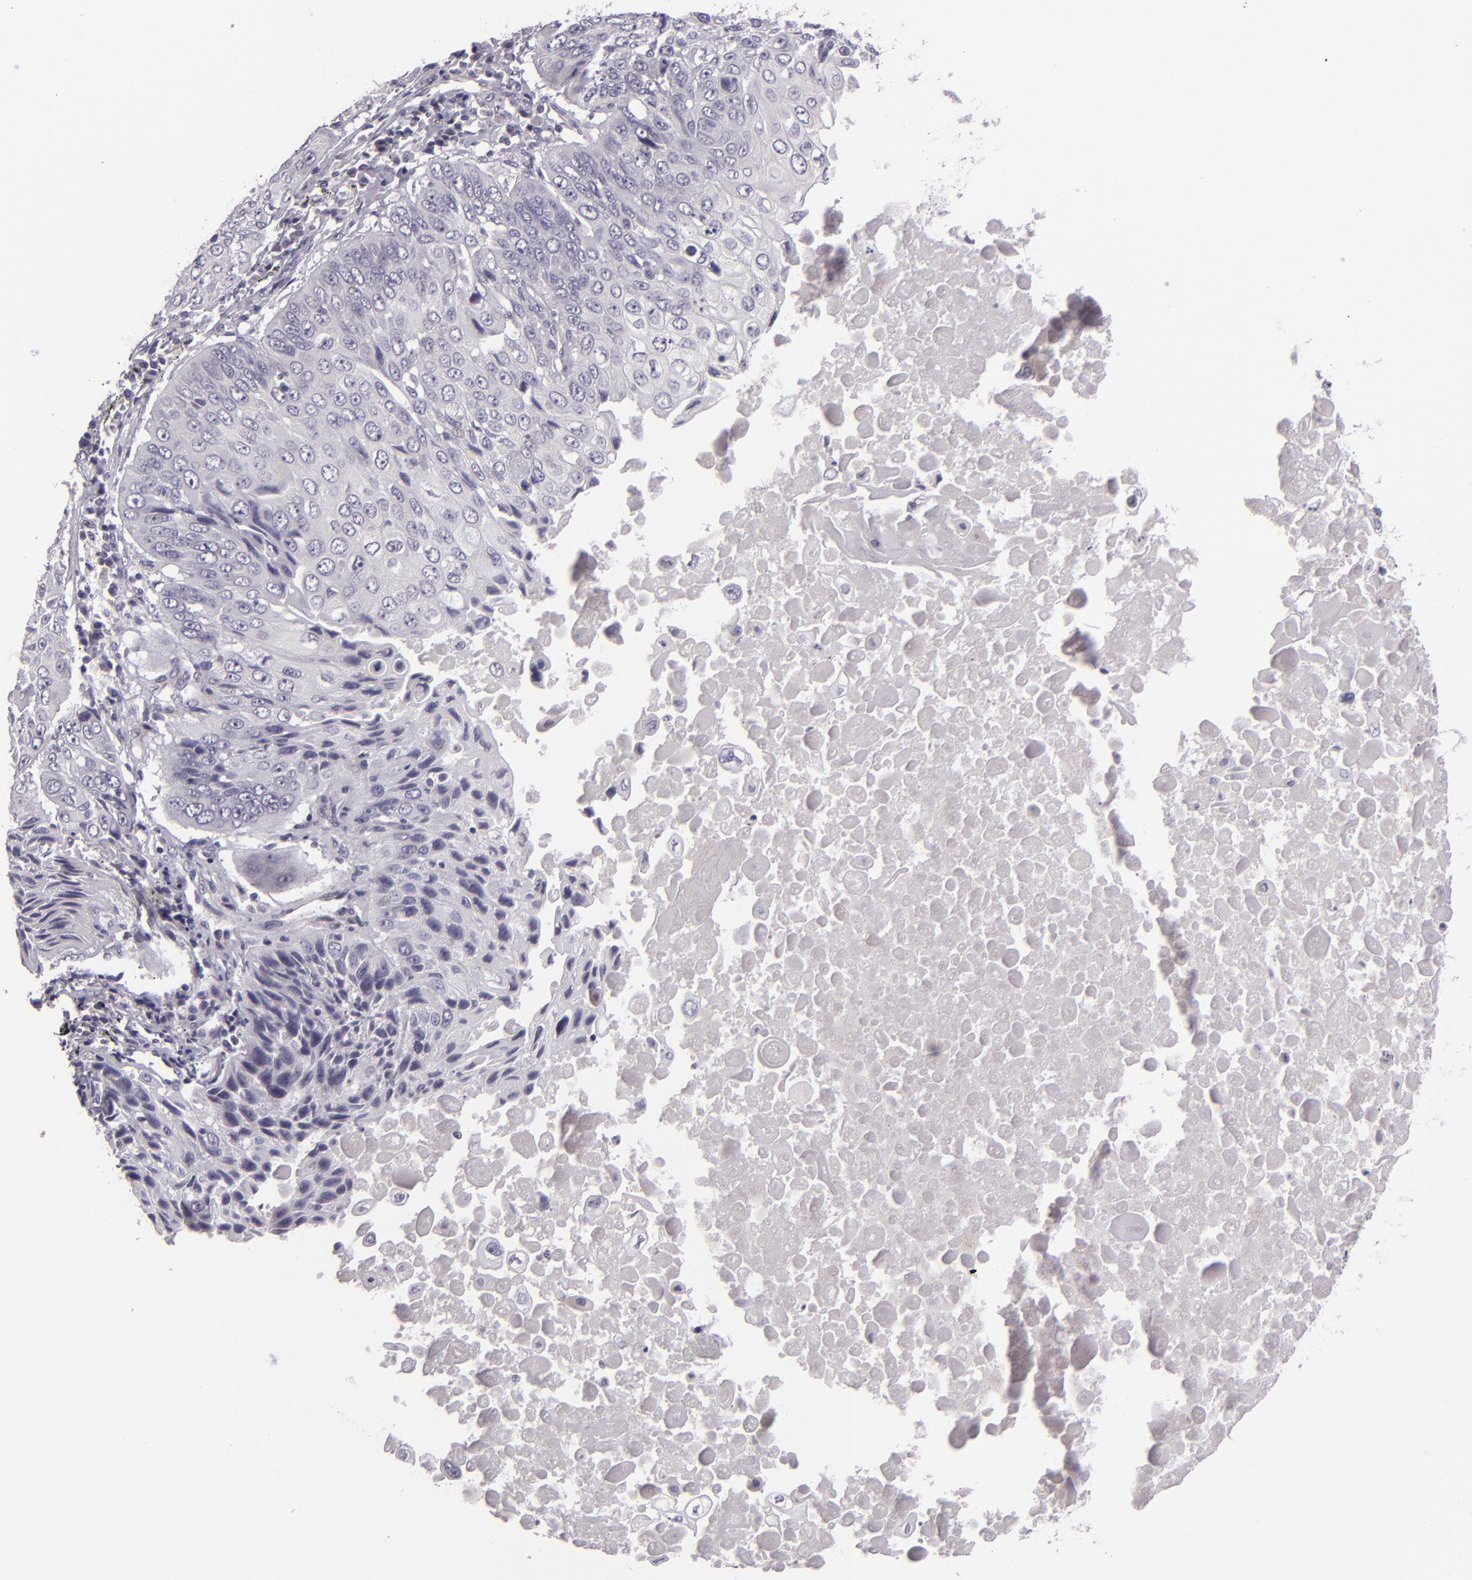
{"staining": {"intensity": "negative", "quantity": "none", "location": "none"}, "tissue": "lung cancer", "cell_type": "Tumor cells", "image_type": "cancer", "snomed": [{"axis": "morphology", "description": "Adenocarcinoma, NOS"}, {"axis": "topography", "description": "Lung"}], "caption": "High power microscopy micrograph of an immunohistochemistry micrograph of lung adenocarcinoma, revealing no significant positivity in tumor cells. (Stains: DAB (3,3'-diaminobenzidine) immunohistochemistry with hematoxylin counter stain, Microscopy: brightfield microscopy at high magnification).", "gene": "EGFL6", "patient": {"sex": "male", "age": 60}}